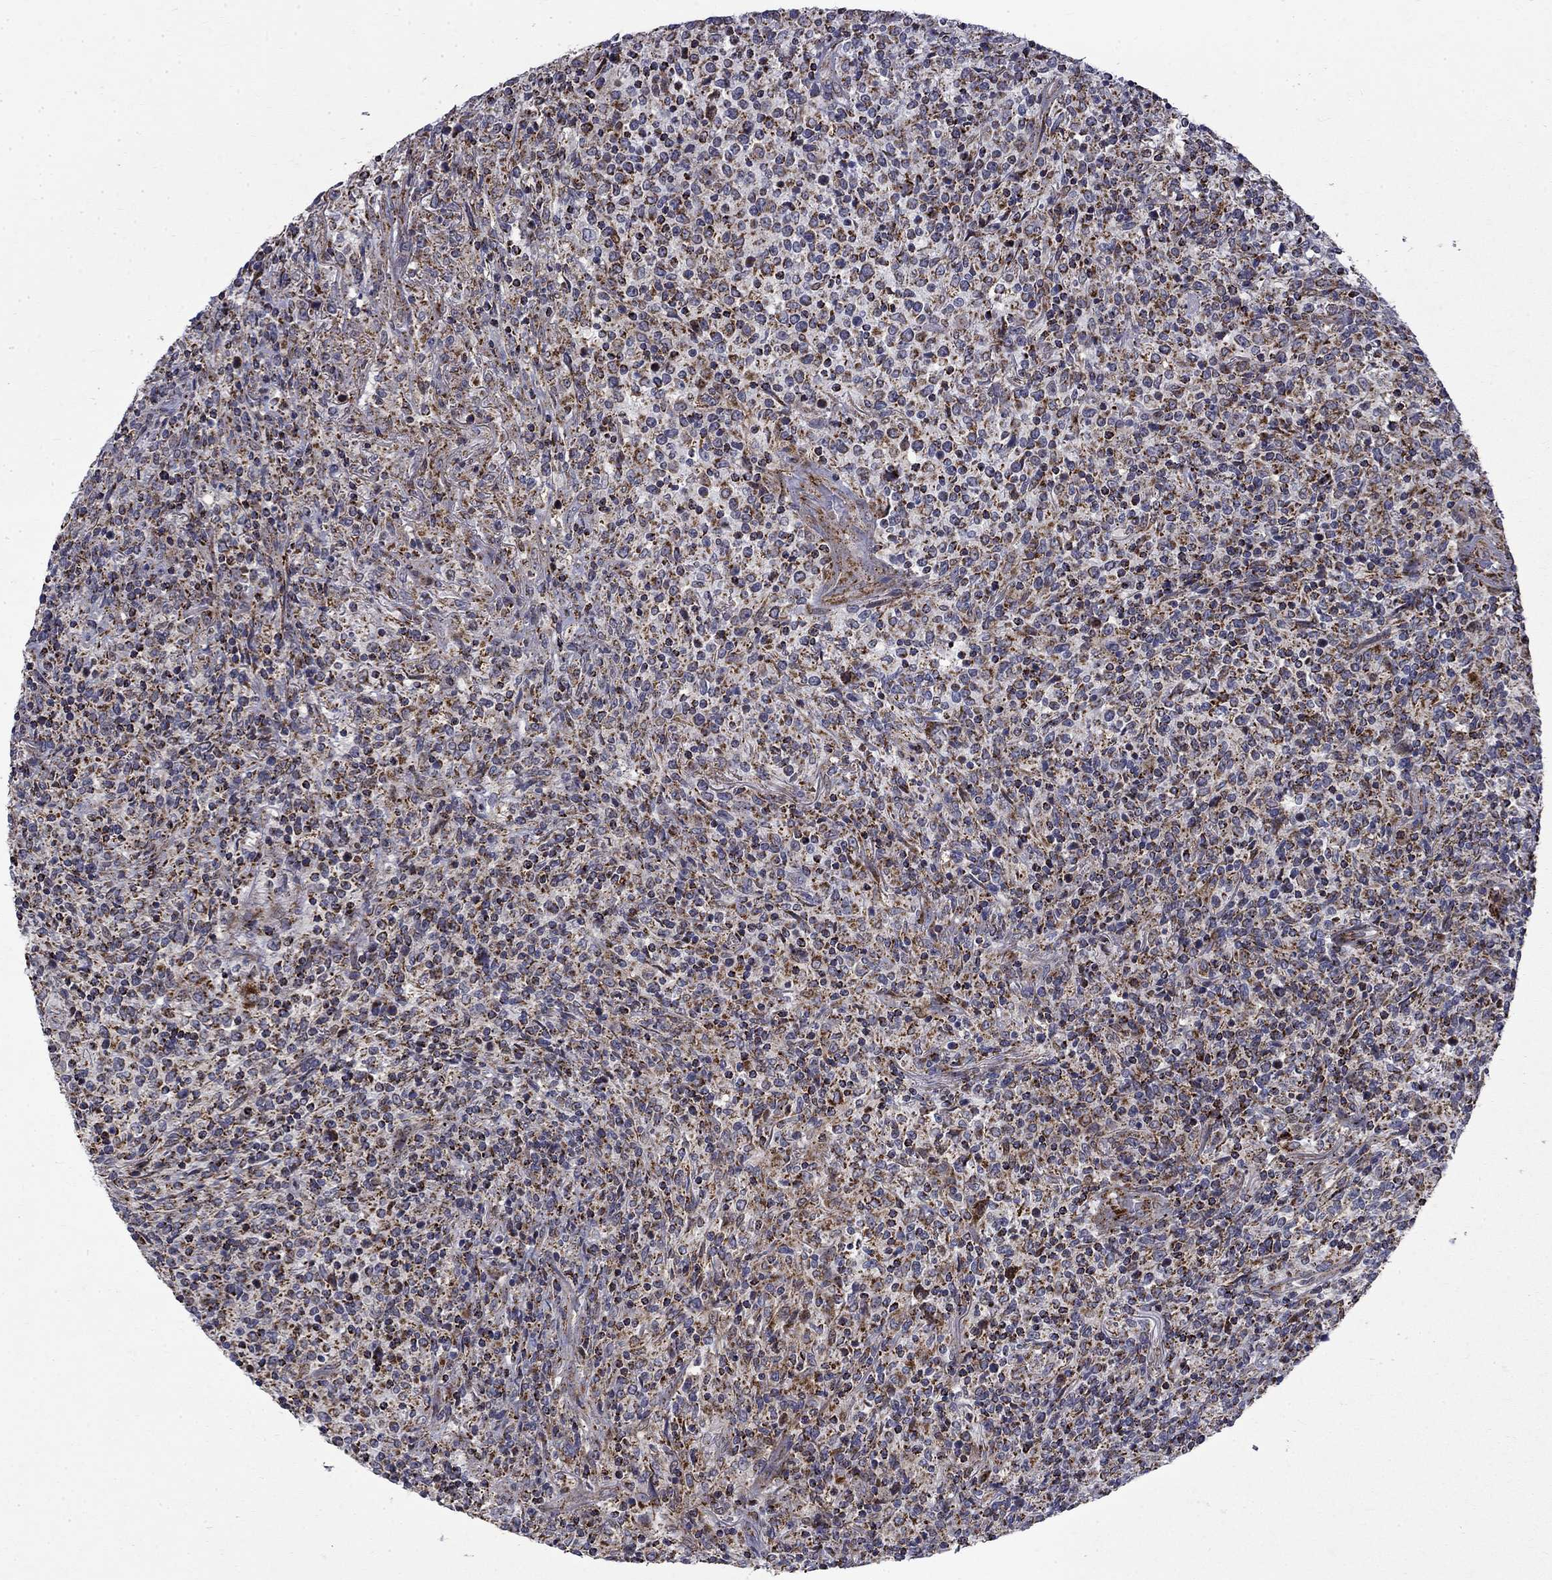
{"staining": {"intensity": "moderate", "quantity": ">75%", "location": "cytoplasmic/membranous"}, "tissue": "lymphoma", "cell_type": "Tumor cells", "image_type": "cancer", "snomed": [{"axis": "morphology", "description": "Malignant lymphoma, non-Hodgkin's type, High grade"}, {"axis": "topography", "description": "Lung"}], "caption": "Brown immunohistochemical staining in human high-grade malignant lymphoma, non-Hodgkin's type exhibits moderate cytoplasmic/membranous positivity in about >75% of tumor cells. Using DAB (brown) and hematoxylin (blue) stains, captured at high magnification using brightfield microscopy.", "gene": "PCBP3", "patient": {"sex": "male", "age": 79}}